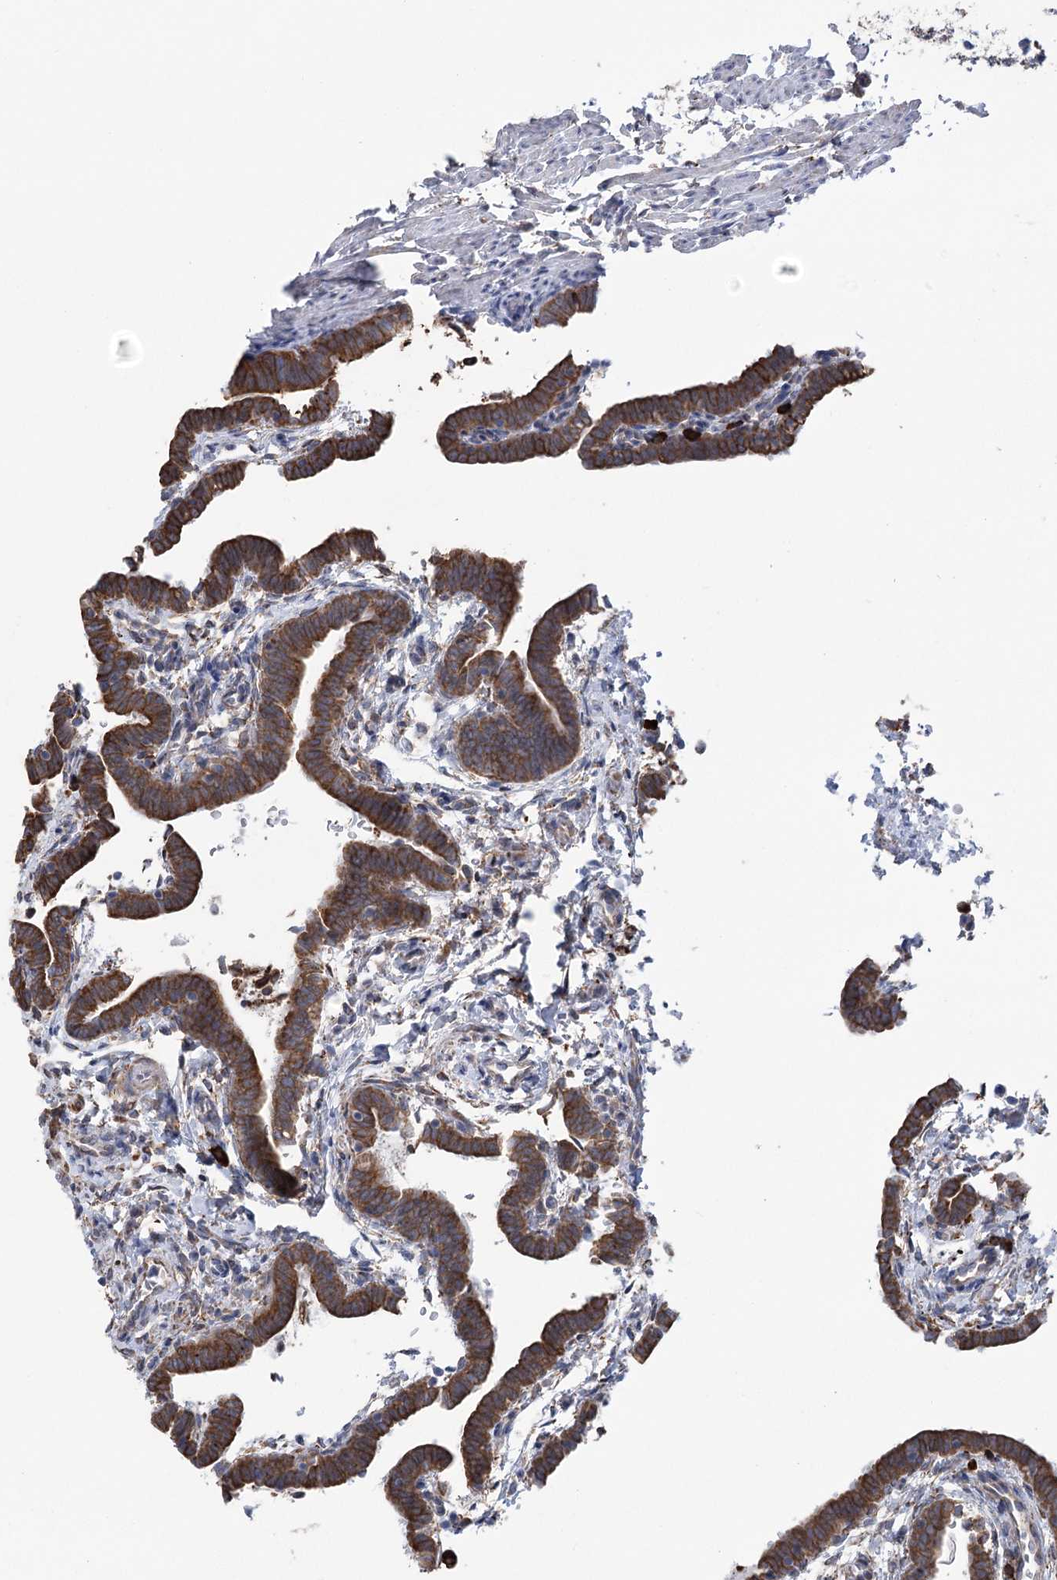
{"staining": {"intensity": "moderate", "quantity": ">75%", "location": "cytoplasmic/membranous"}, "tissue": "fallopian tube", "cell_type": "Glandular cells", "image_type": "normal", "snomed": [{"axis": "morphology", "description": "Normal tissue, NOS"}, {"axis": "topography", "description": "Fallopian tube"}], "caption": "Immunohistochemical staining of normal fallopian tube displays medium levels of moderate cytoplasmic/membranous staining in approximately >75% of glandular cells. (DAB IHC with brightfield microscopy, high magnification).", "gene": "METTL24", "patient": {"sex": "female", "age": 36}}